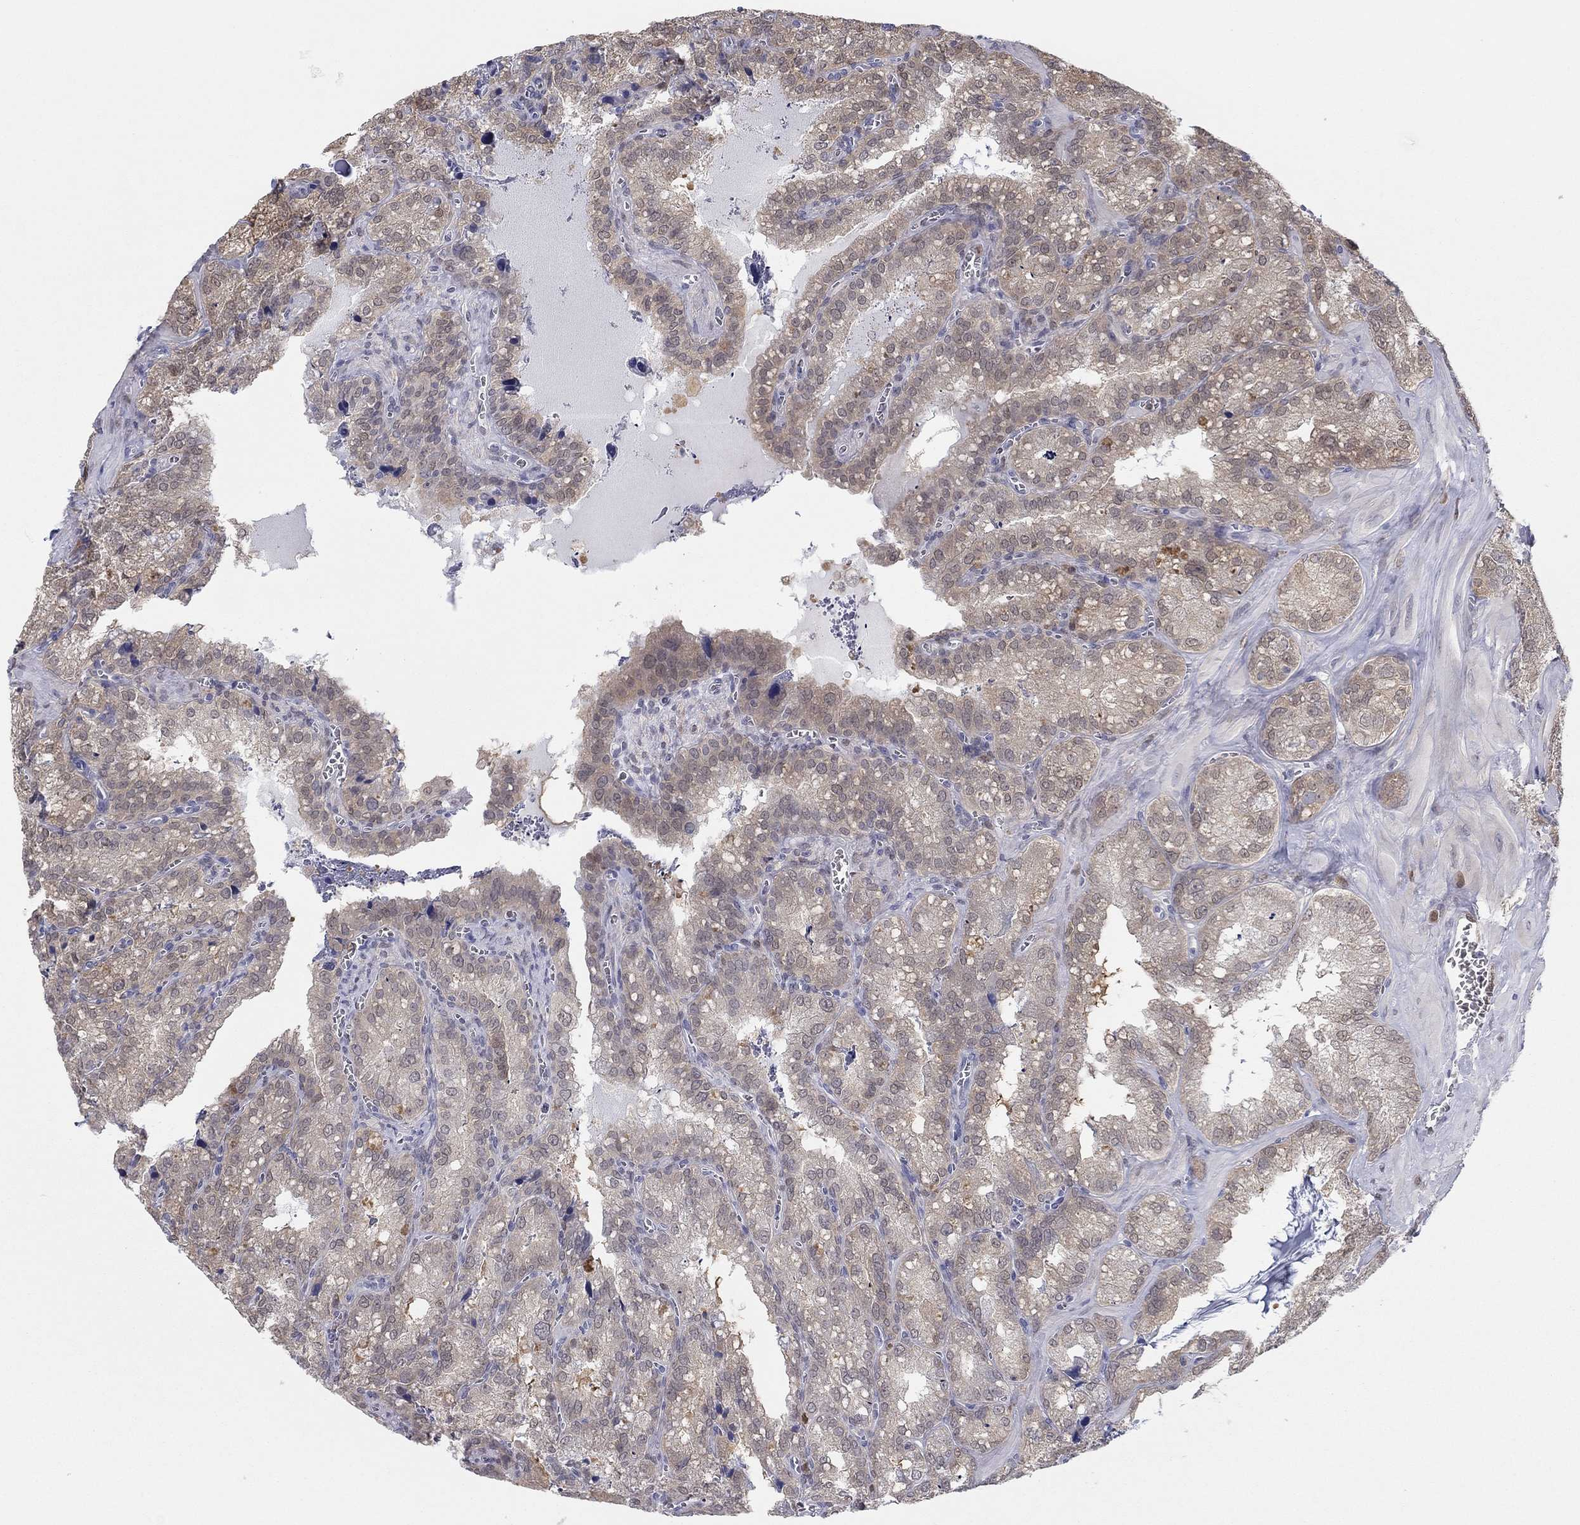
{"staining": {"intensity": "negative", "quantity": "none", "location": "none"}, "tissue": "seminal vesicle", "cell_type": "Glandular cells", "image_type": "normal", "snomed": [{"axis": "morphology", "description": "Normal tissue, NOS"}, {"axis": "topography", "description": "Seminal veicle"}], "caption": "An immunohistochemistry (IHC) histopathology image of unremarkable seminal vesicle is shown. There is no staining in glandular cells of seminal vesicle.", "gene": "PDXK", "patient": {"sex": "male", "age": 57}}